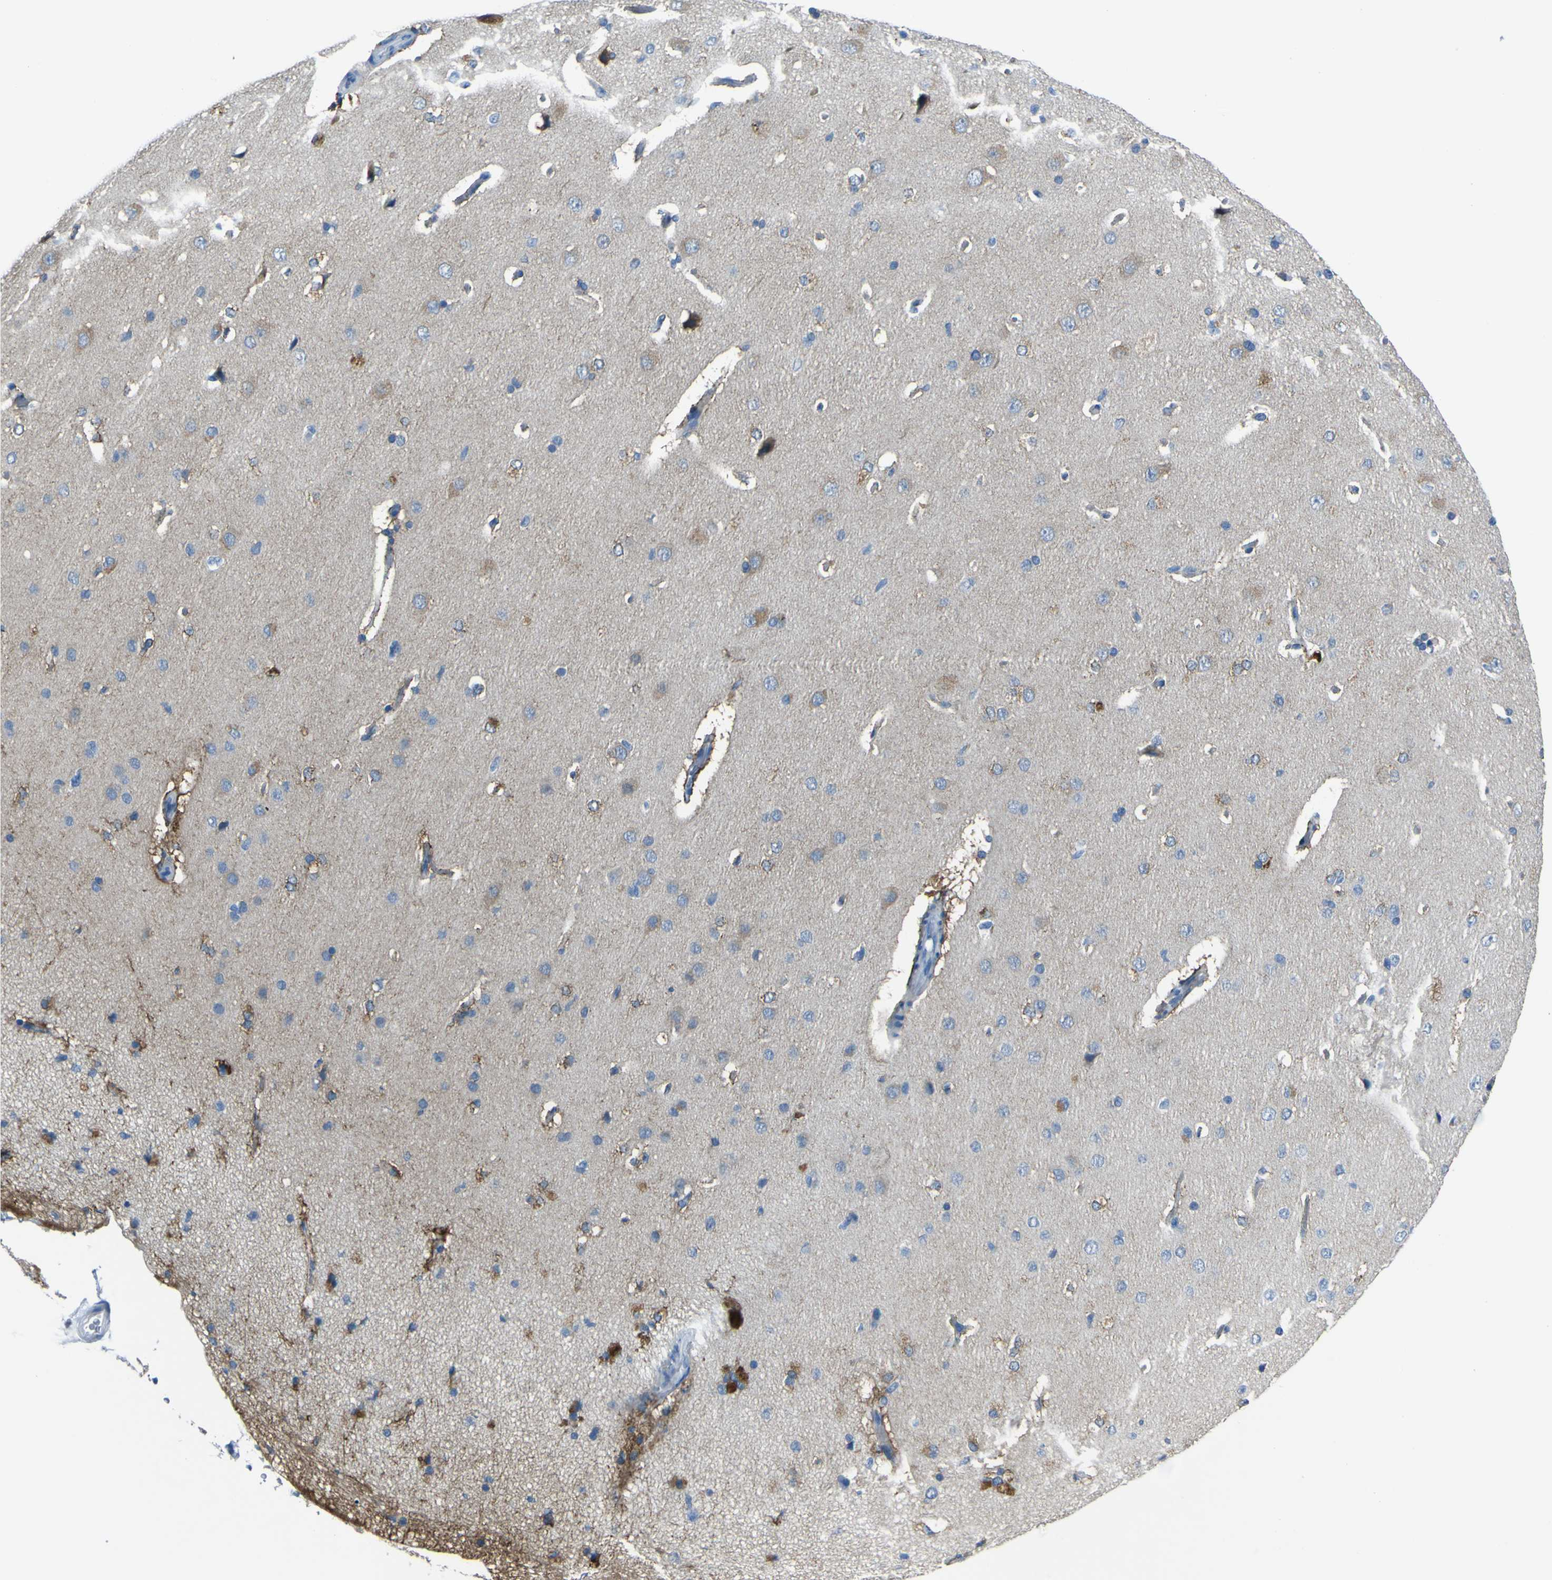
{"staining": {"intensity": "negative", "quantity": "none", "location": "none"}, "tissue": "cerebral cortex", "cell_type": "Endothelial cells", "image_type": "normal", "snomed": [{"axis": "morphology", "description": "Normal tissue, NOS"}, {"axis": "topography", "description": "Cerebral cortex"}], "caption": "Histopathology image shows no significant protein staining in endothelial cells of normal cerebral cortex. The staining is performed using DAB (3,3'-diaminobenzidine) brown chromogen with nuclei counter-stained in using hematoxylin.", "gene": "PHKG1", "patient": {"sex": "male", "age": 62}}